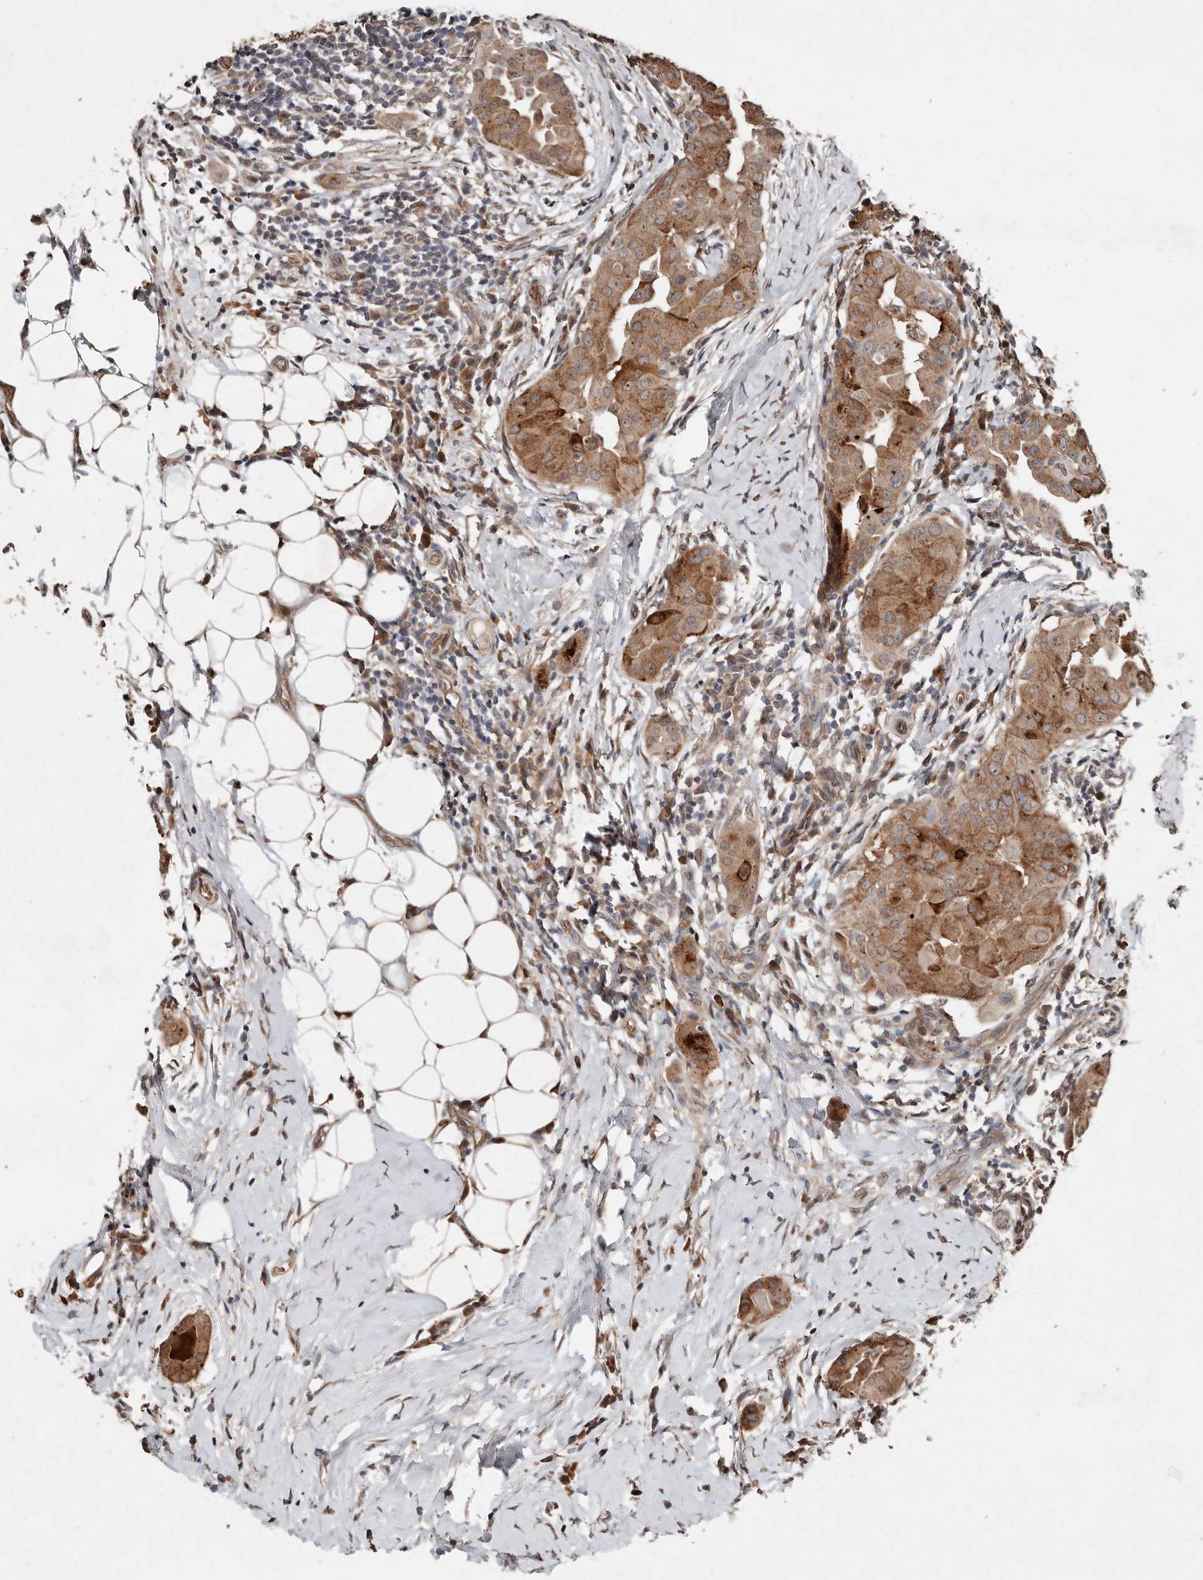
{"staining": {"intensity": "moderate", "quantity": ">75%", "location": "cytoplasmic/membranous"}, "tissue": "thyroid cancer", "cell_type": "Tumor cells", "image_type": "cancer", "snomed": [{"axis": "morphology", "description": "Papillary adenocarcinoma, NOS"}, {"axis": "topography", "description": "Thyroid gland"}], "caption": "An image of thyroid cancer (papillary adenocarcinoma) stained for a protein displays moderate cytoplasmic/membranous brown staining in tumor cells.", "gene": "DIP2C", "patient": {"sex": "male", "age": 33}}